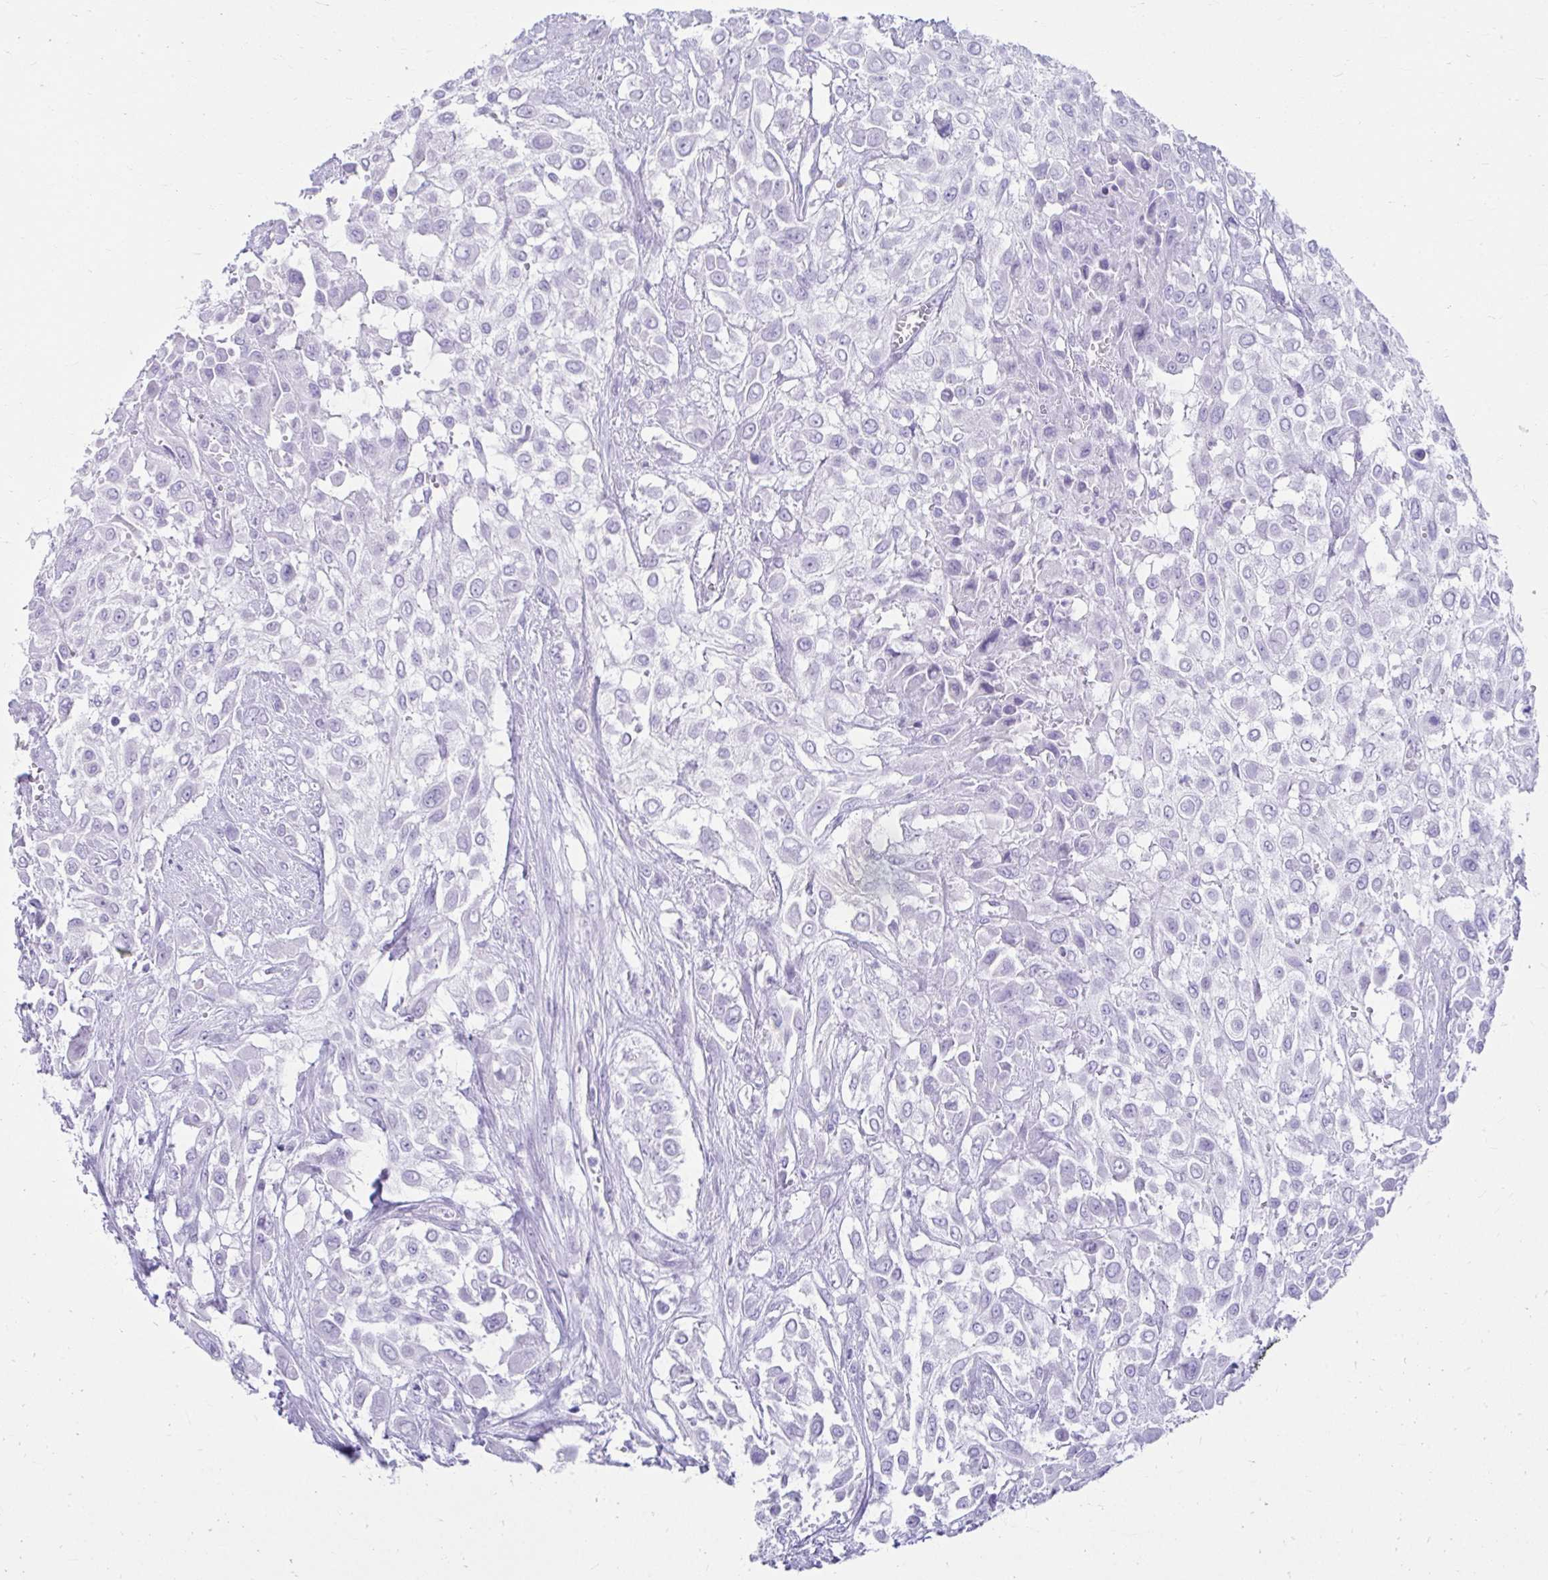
{"staining": {"intensity": "negative", "quantity": "none", "location": "none"}, "tissue": "urothelial cancer", "cell_type": "Tumor cells", "image_type": "cancer", "snomed": [{"axis": "morphology", "description": "Urothelial carcinoma, High grade"}, {"axis": "topography", "description": "Urinary bladder"}], "caption": "This image is of urothelial carcinoma (high-grade) stained with immunohistochemistry to label a protein in brown with the nuclei are counter-stained blue. There is no staining in tumor cells.", "gene": "ATP4B", "patient": {"sex": "male", "age": 57}}